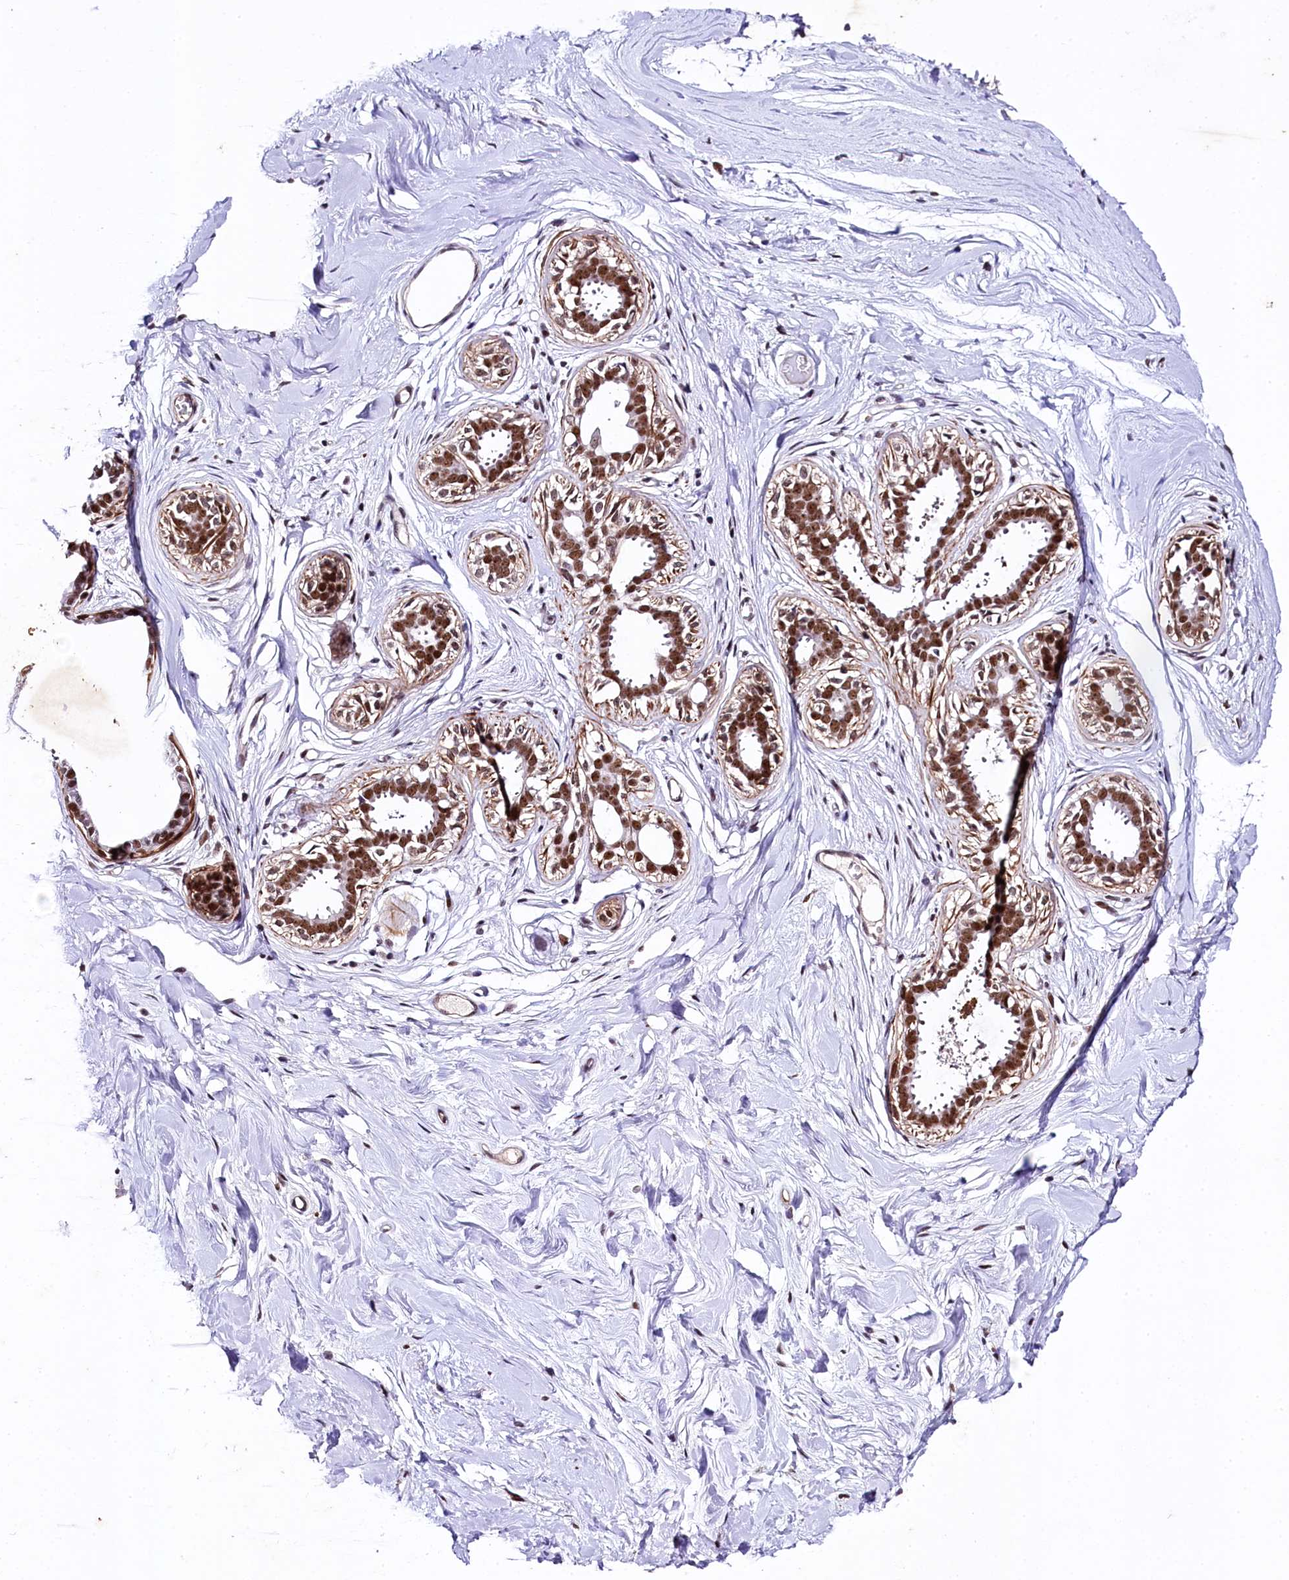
{"staining": {"intensity": "moderate", "quantity": ">75%", "location": "nuclear"}, "tissue": "breast", "cell_type": "Adipocytes", "image_type": "normal", "snomed": [{"axis": "morphology", "description": "Normal tissue, NOS"}, {"axis": "topography", "description": "Breast"}], "caption": "Normal breast demonstrates moderate nuclear positivity in approximately >75% of adipocytes, visualized by immunohistochemistry.", "gene": "SAMD10", "patient": {"sex": "female", "age": 45}}